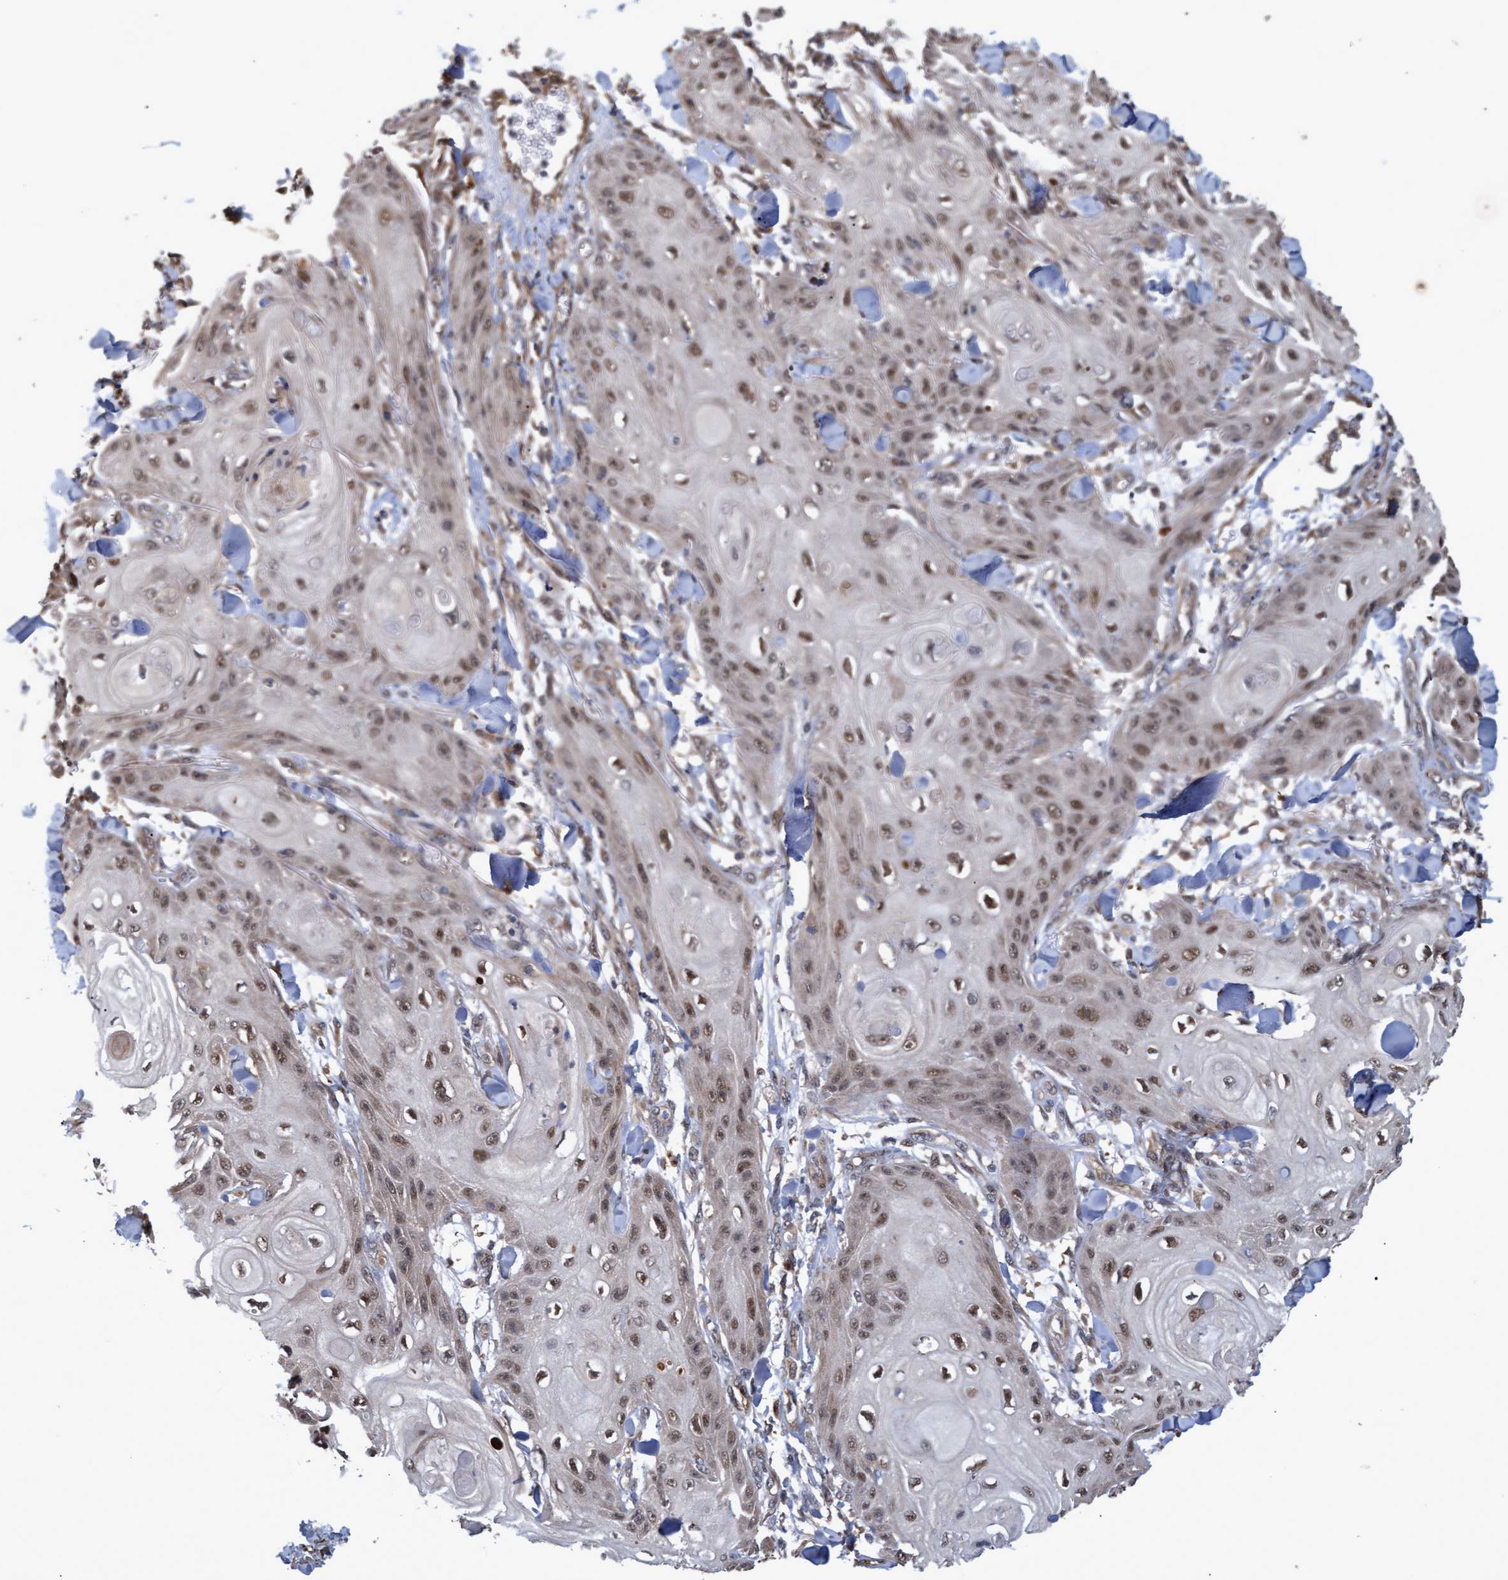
{"staining": {"intensity": "moderate", "quantity": ">75%", "location": "nuclear"}, "tissue": "skin cancer", "cell_type": "Tumor cells", "image_type": "cancer", "snomed": [{"axis": "morphology", "description": "Squamous cell carcinoma, NOS"}, {"axis": "topography", "description": "Skin"}], "caption": "Protein expression by IHC displays moderate nuclear positivity in approximately >75% of tumor cells in skin squamous cell carcinoma.", "gene": "PSMB6", "patient": {"sex": "male", "age": 74}}